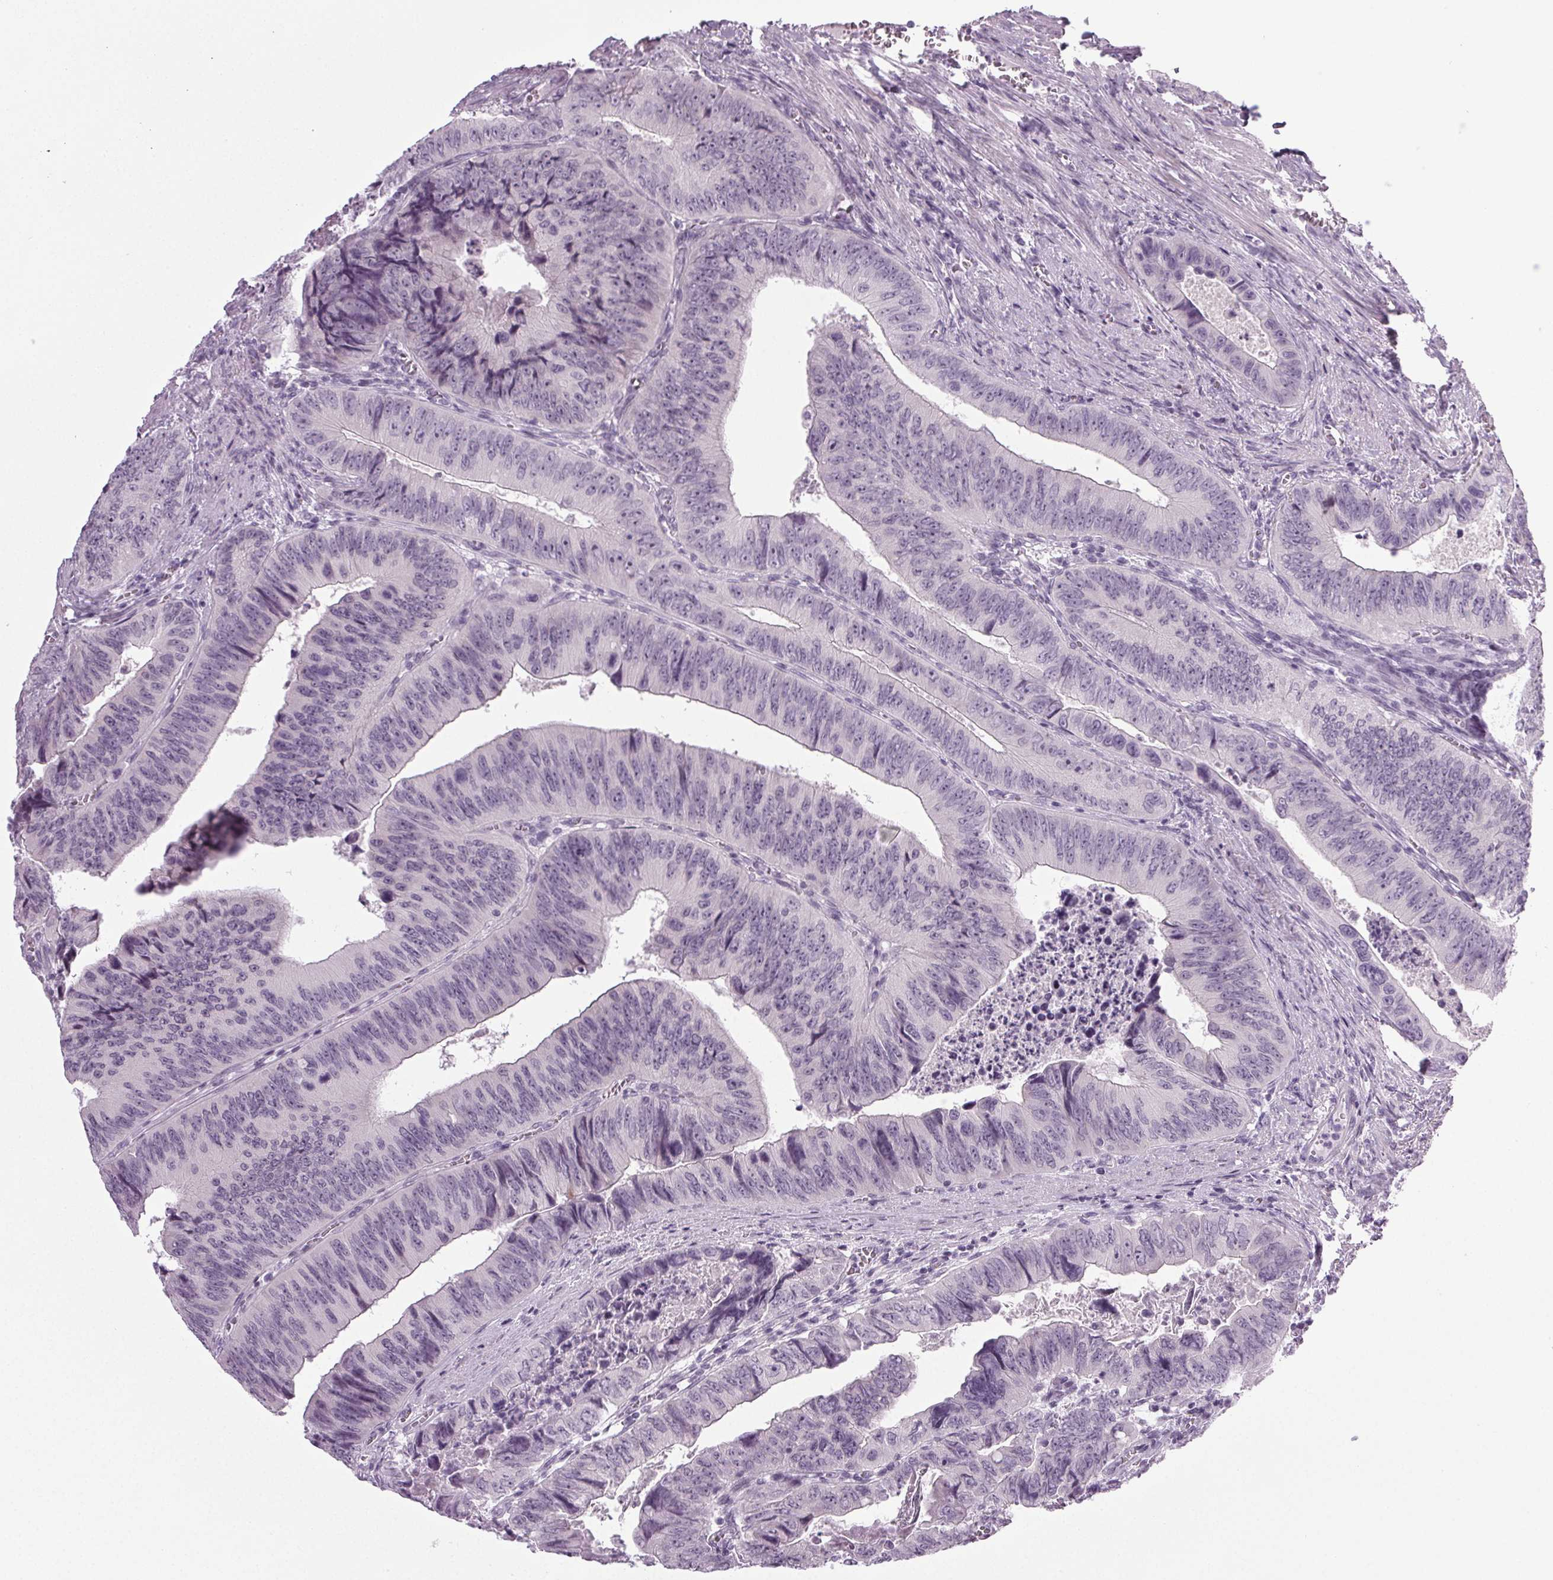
{"staining": {"intensity": "negative", "quantity": "none", "location": "none"}, "tissue": "colorectal cancer", "cell_type": "Tumor cells", "image_type": "cancer", "snomed": [{"axis": "morphology", "description": "Adenocarcinoma, NOS"}, {"axis": "topography", "description": "Colon"}], "caption": "Protein analysis of colorectal cancer shows no significant positivity in tumor cells. (DAB IHC with hematoxylin counter stain).", "gene": "IGF2BP1", "patient": {"sex": "female", "age": 84}}